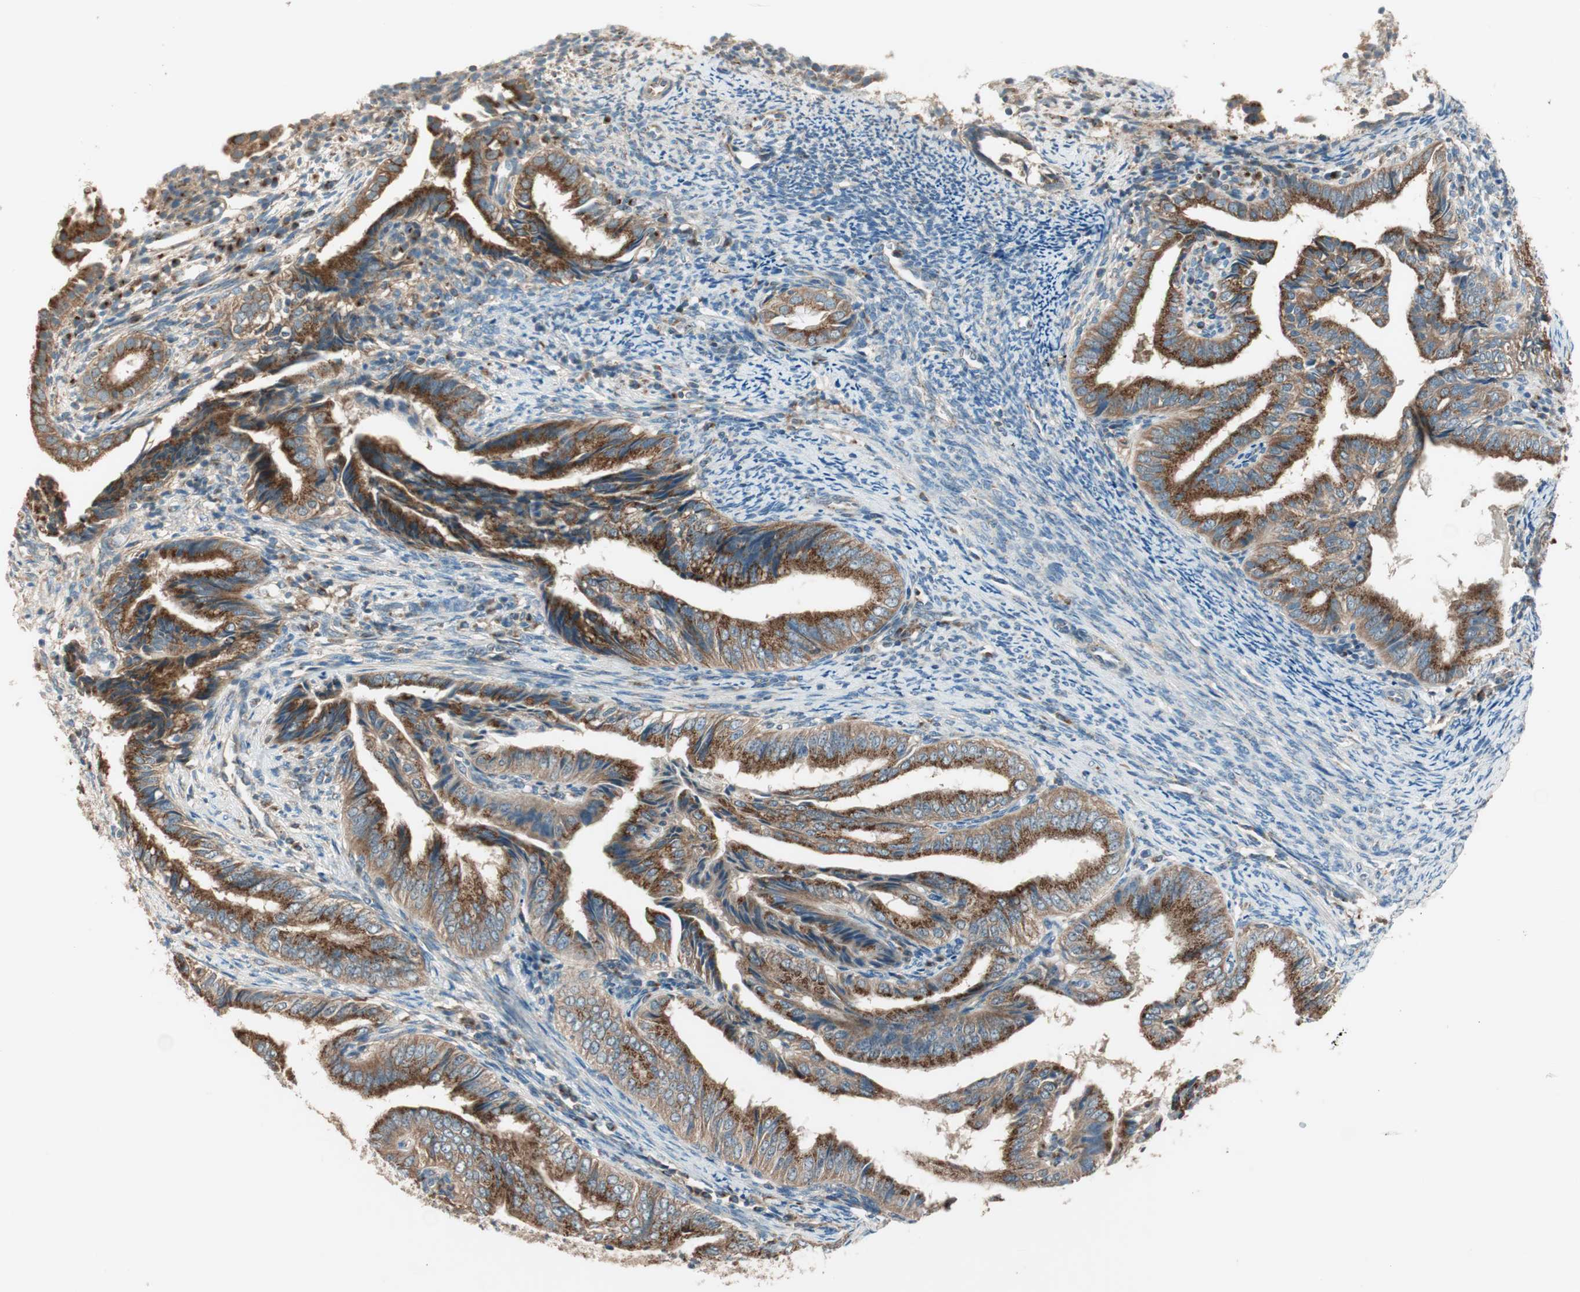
{"staining": {"intensity": "strong", "quantity": ">75%", "location": "cytoplasmic/membranous"}, "tissue": "endometrial cancer", "cell_type": "Tumor cells", "image_type": "cancer", "snomed": [{"axis": "morphology", "description": "Adenocarcinoma, NOS"}, {"axis": "topography", "description": "Endometrium"}], "caption": "IHC staining of endometrial cancer, which shows high levels of strong cytoplasmic/membranous staining in about >75% of tumor cells indicating strong cytoplasmic/membranous protein positivity. The staining was performed using DAB (3,3'-diaminobenzidine) (brown) for protein detection and nuclei were counterstained in hematoxylin (blue).", "gene": "SEC16A", "patient": {"sex": "female", "age": 58}}